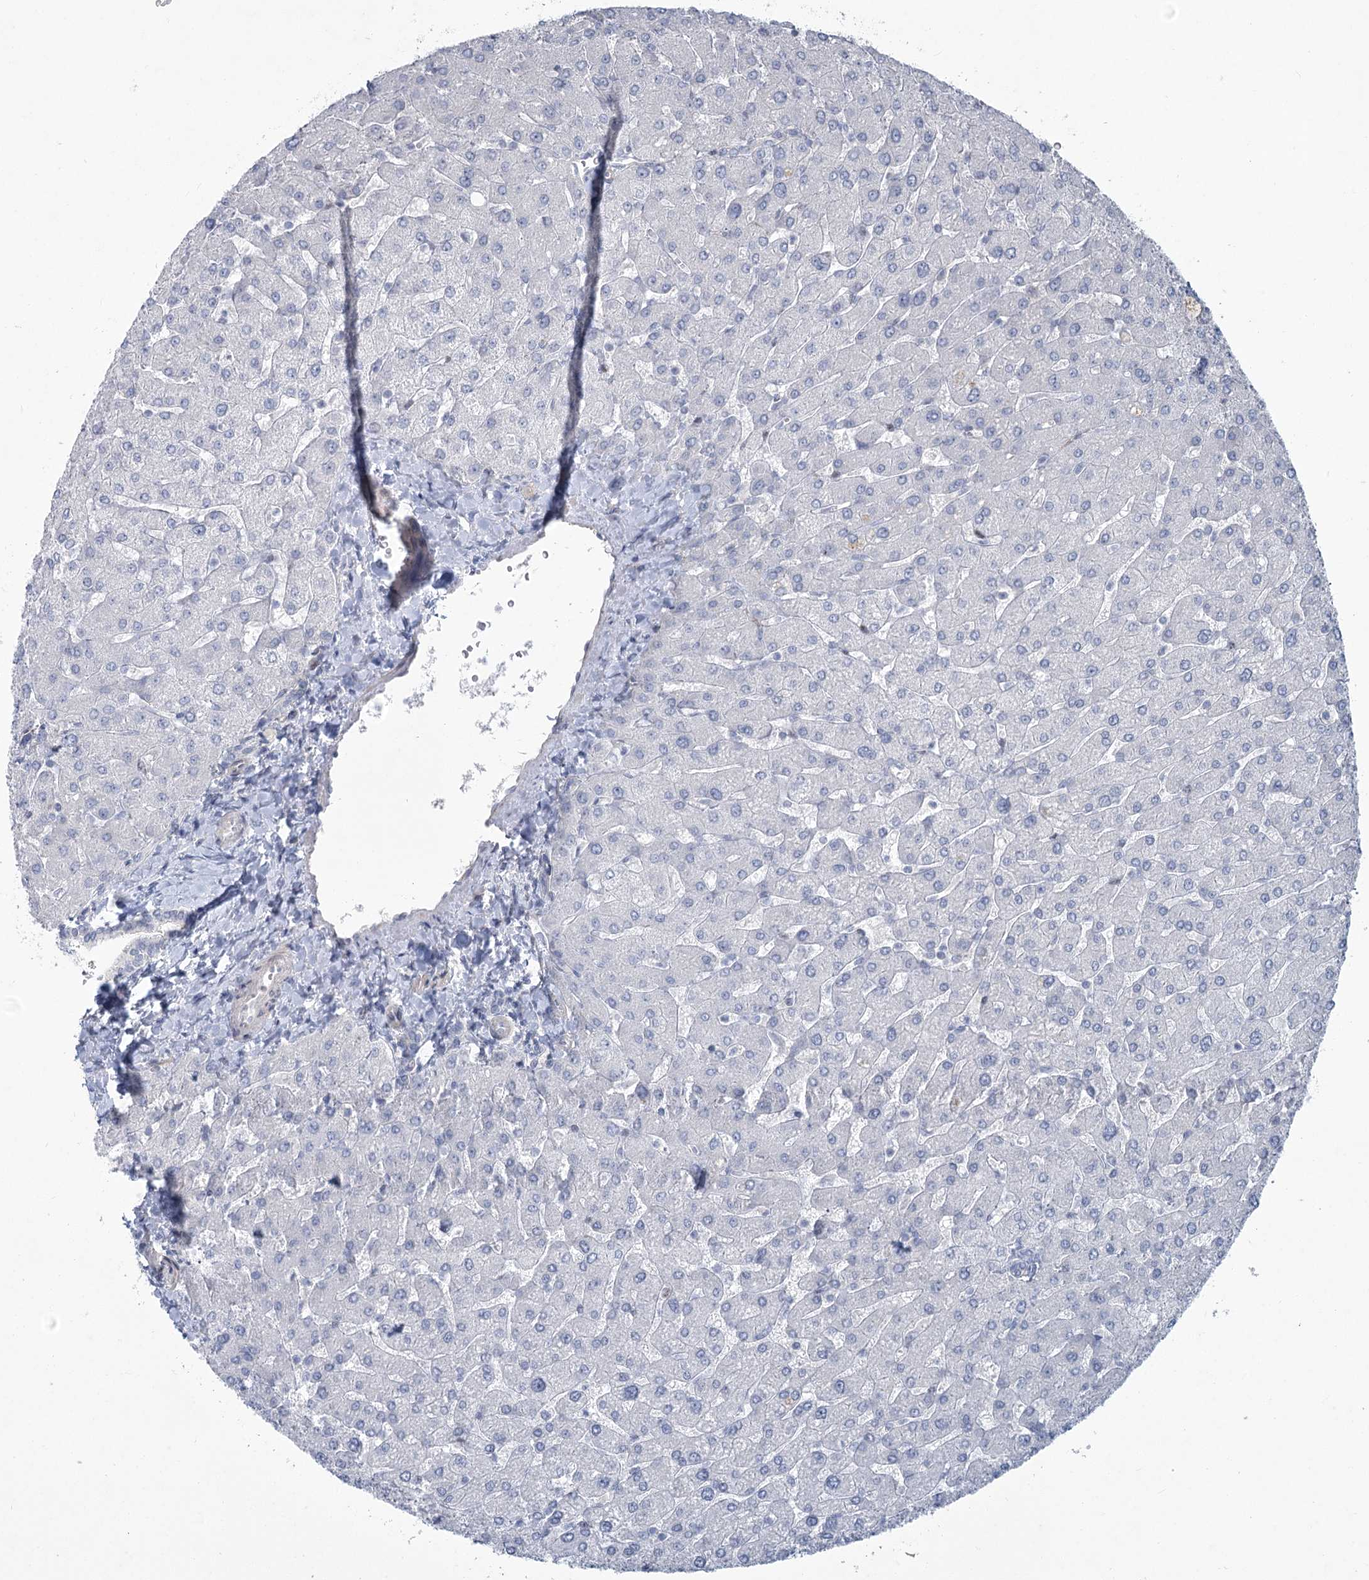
{"staining": {"intensity": "negative", "quantity": "none", "location": "none"}, "tissue": "liver", "cell_type": "Cholangiocytes", "image_type": "normal", "snomed": [{"axis": "morphology", "description": "Normal tissue, NOS"}, {"axis": "topography", "description": "Liver"}], "caption": "A histopathology image of human liver is negative for staining in cholangiocytes.", "gene": "ABITRAM", "patient": {"sex": "male", "age": 55}}